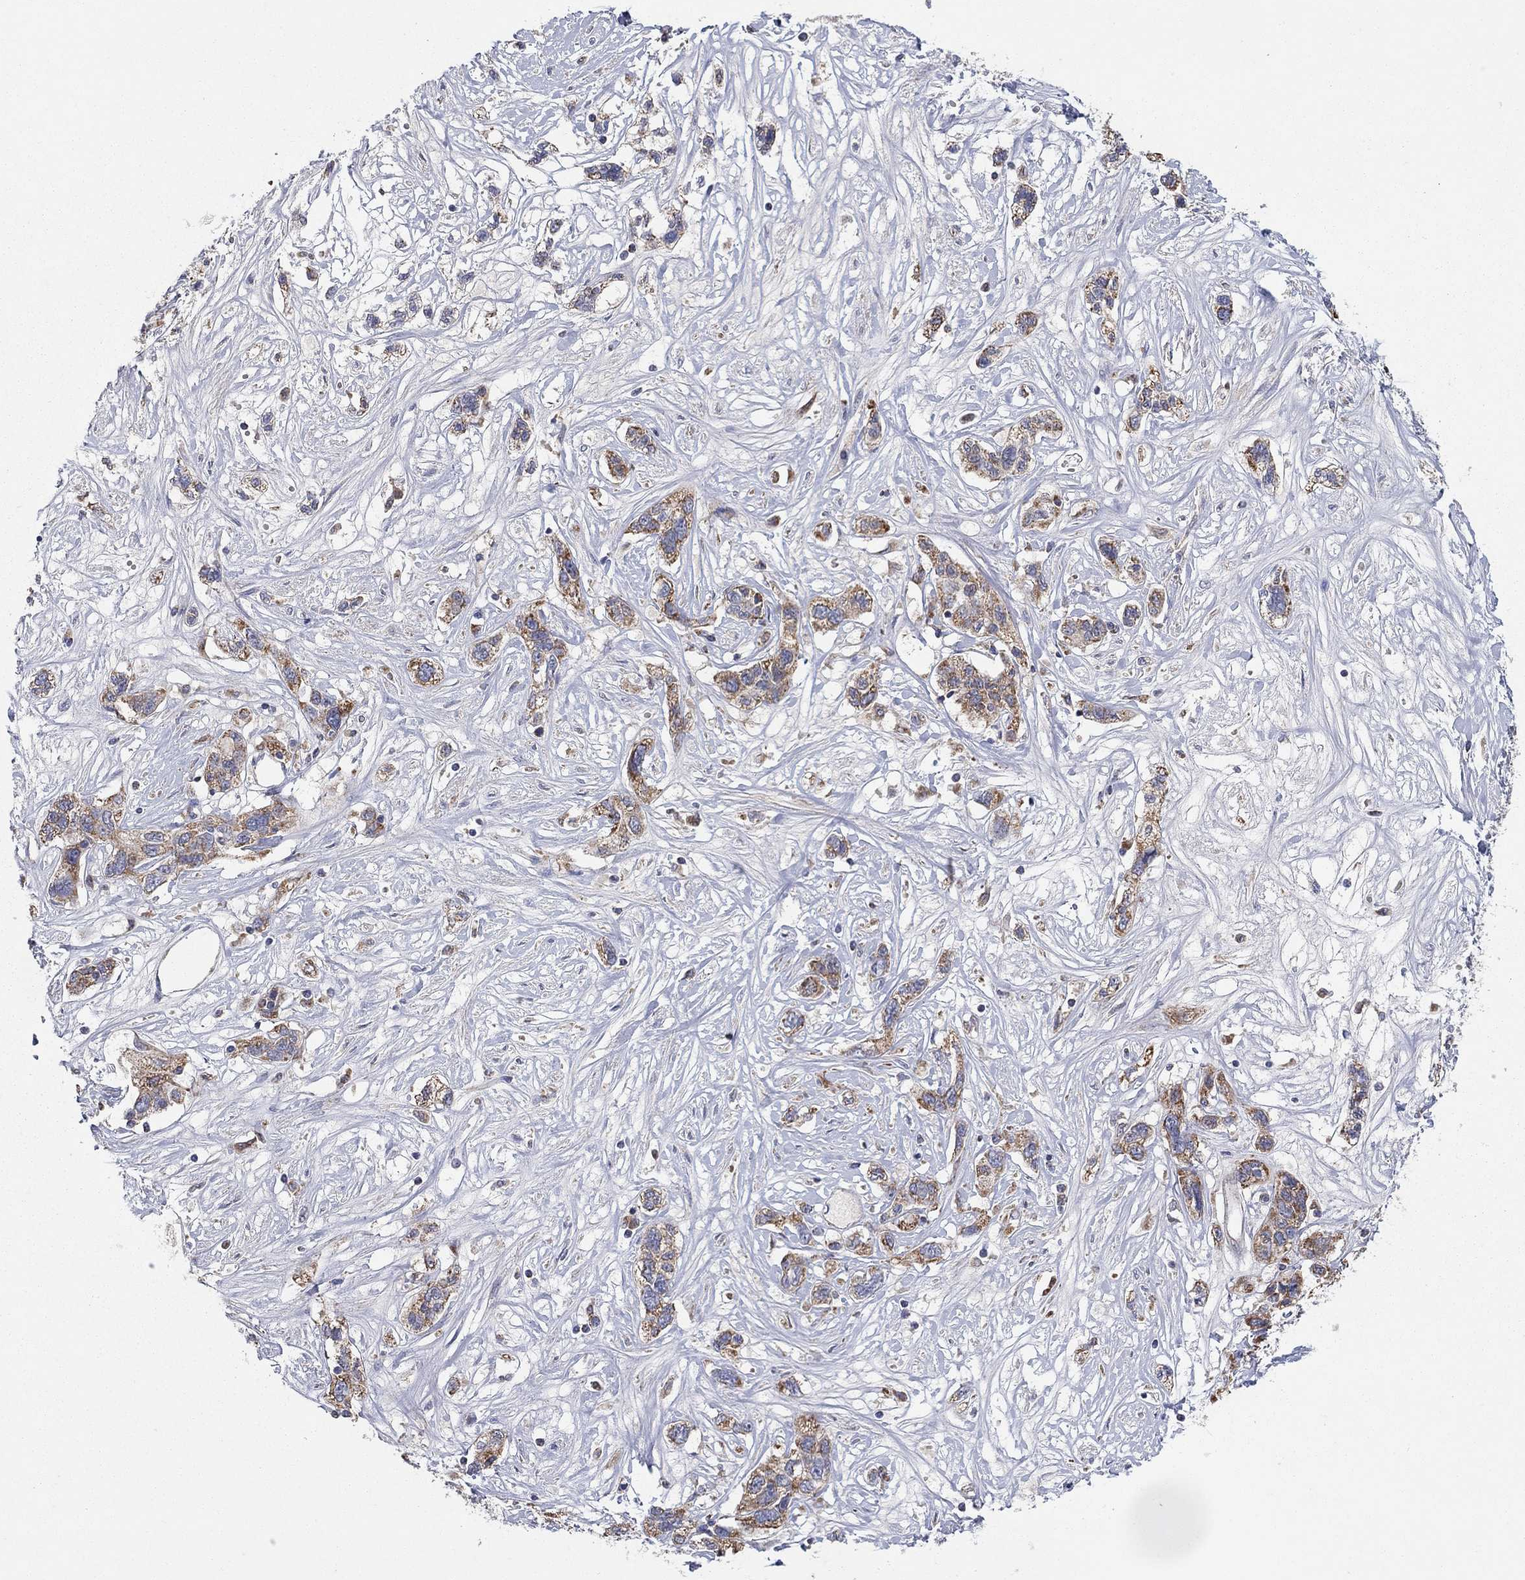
{"staining": {"intensity": "moderate", "quantity": ">75%", "location": "cytoplasmic/membranous"}, "tissue": "liver cancer", "cell_type": "Tumor cells", "image_type": "cancer", "snomed": [{"axis": "morphology", "description": "Adenocarcinoma, NOS"}, {"axis": "morphology", "description": "Cholangiocarcinoma"}, {"axis": "topography", "description": "Liver"}], "caption": "Liver cancer (cholangiocarcinoma) was stained to show a protein in brown. There is medium levels of moderate cytoplasmic/membranous positivity in about >75% of tumor cells.", "gene": "HPS5", "patient": {"sex": "male", "age": 64}}